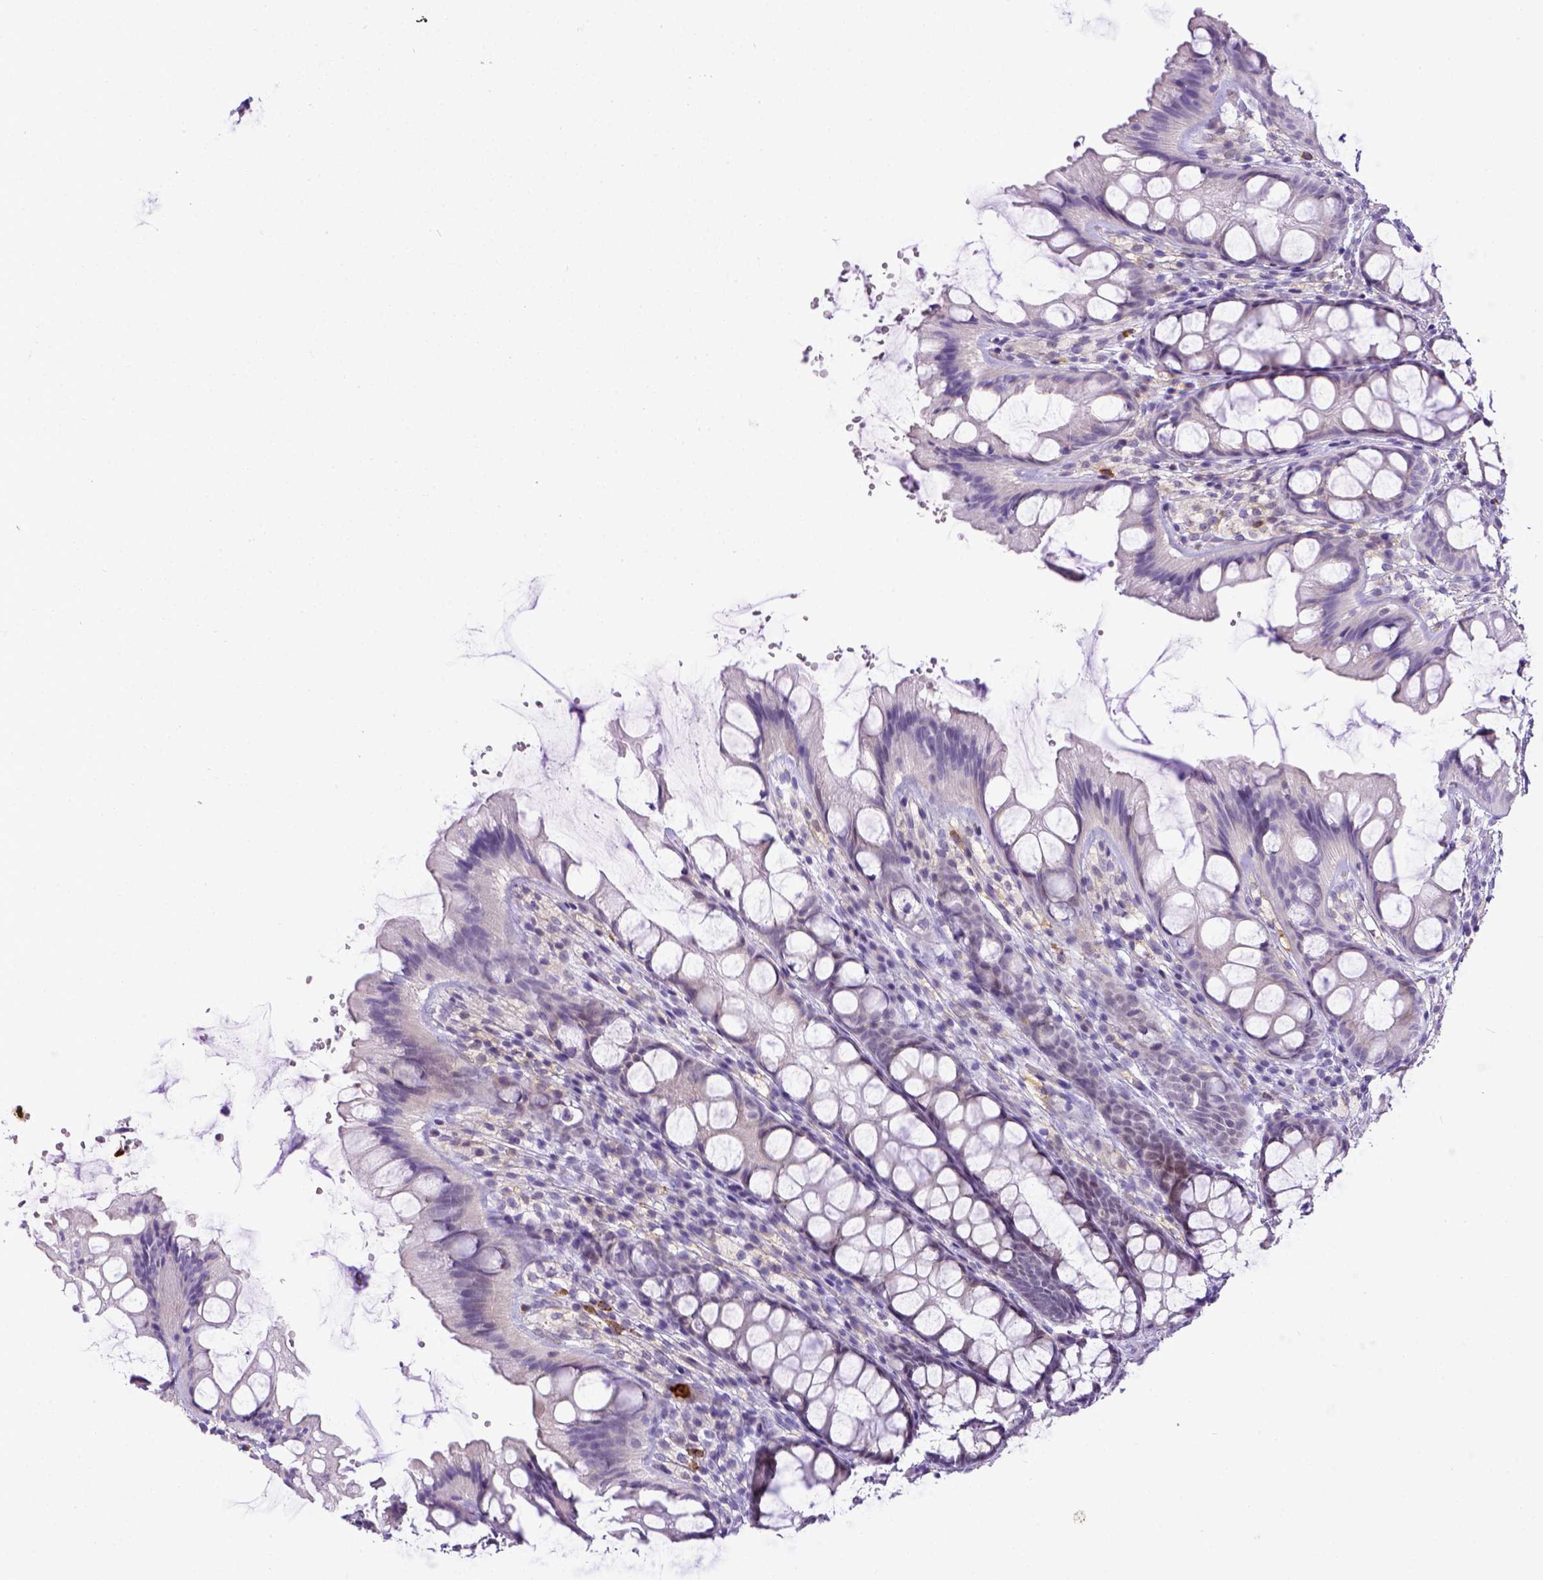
{"staining": {"intensity": "negative", "quantity": "none", "location": "none"}, "tissue": "colon", "cell_type": "Endothelial cells", "image_type": "normal", "snomed": [{"axis": "morphology", "description": "Normal tissue, NOS"}, {"axis": "topography", "description": "Colon"}], "caption": "High power microscopy image of an immunohistochemistry (IHC) image of benign colon, revealing no significant staining in endothelial cells.", "gene": "ITGAM", "patient": {"sex": "male", "age": 47}}